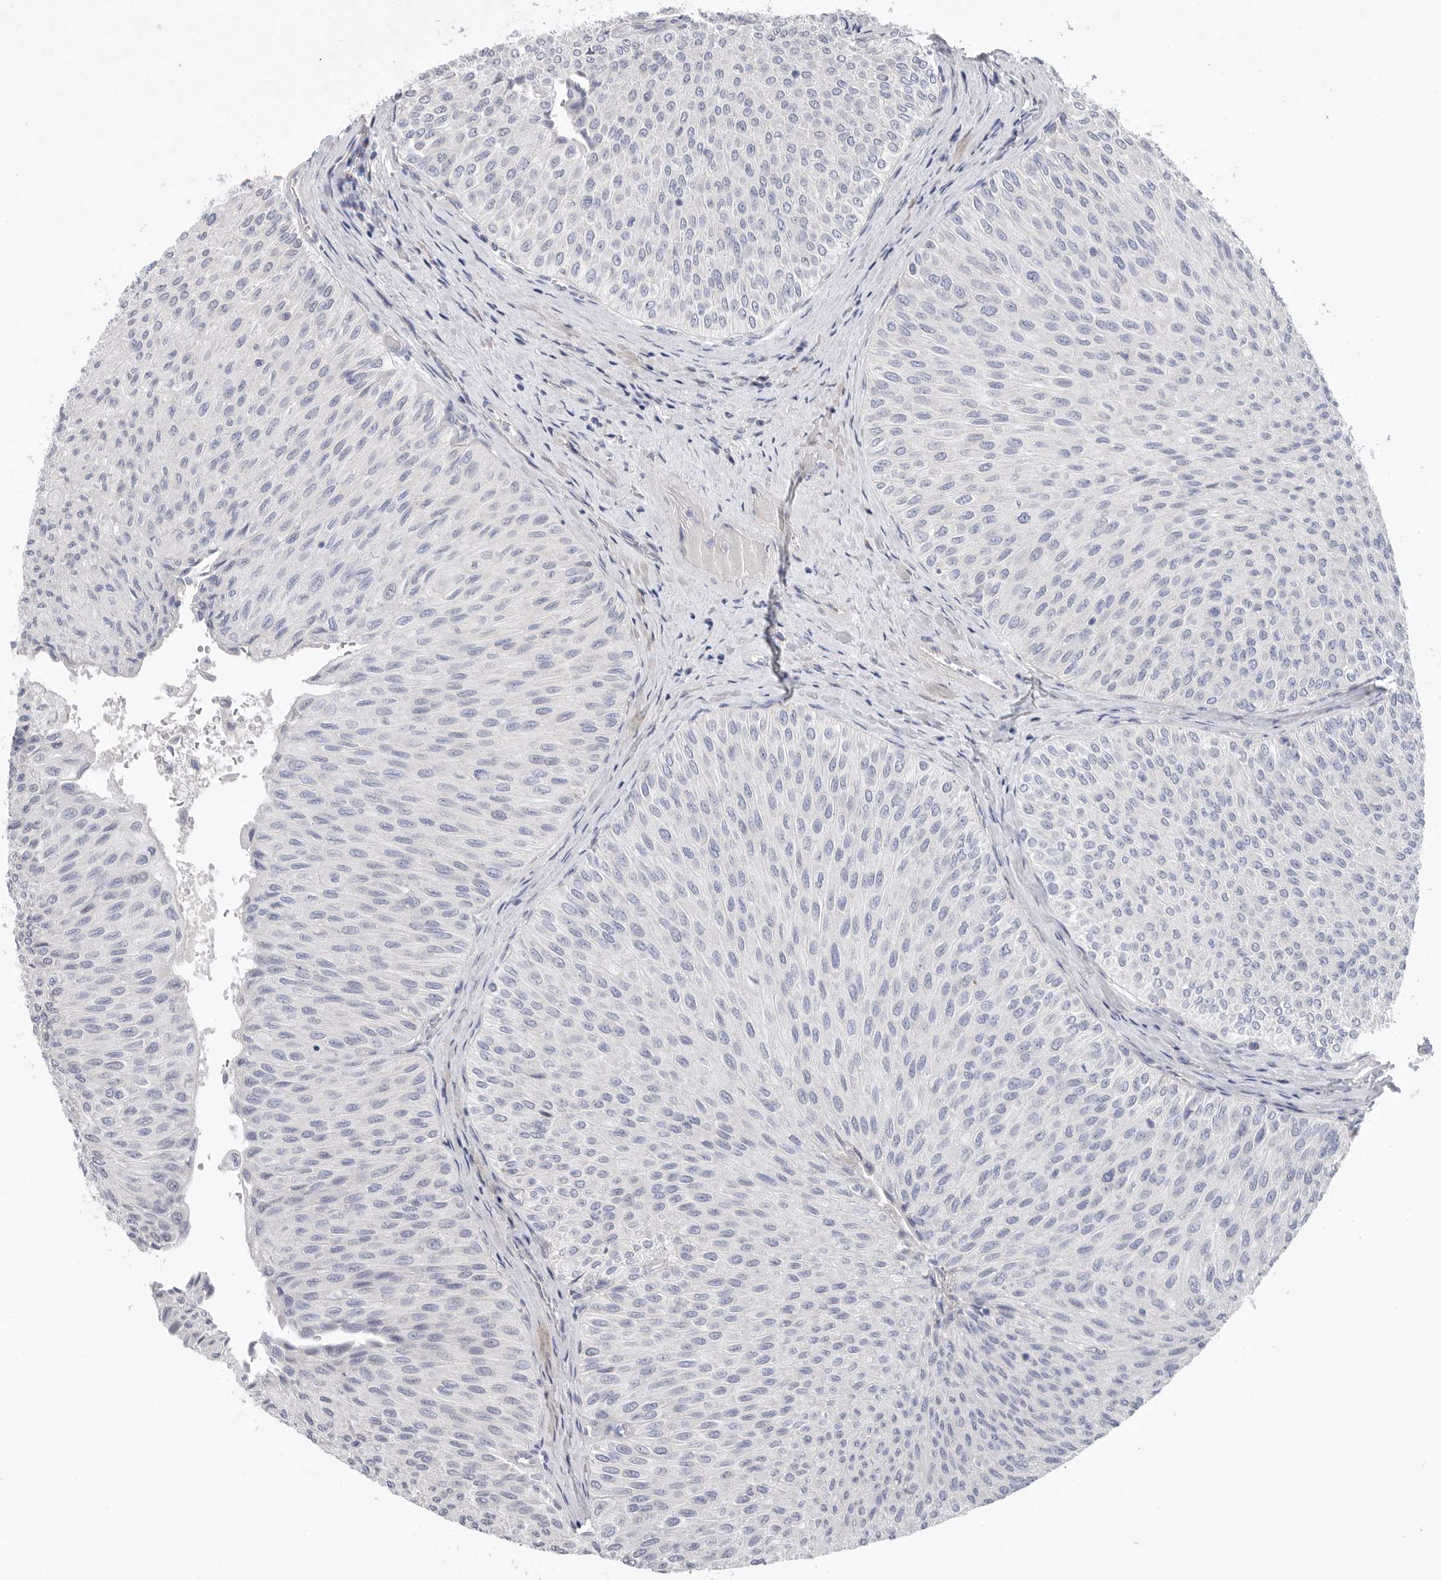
{"staining": {"intensity": "negative", "quantity": "none", "location": "none"}, "tissue": "urothelial cancer", "cell_type": "Tumor cells", "image_type": "cancer", "snomed": [{"axis": "morphology", "description": "Urothelial carcinoma, Low grade"}, {"axis": "topography", "description": "Urinary bladder"}], "caption": "IHC micrograph of neoplastic tissue: urothelial cancer stained with DAB (3,3'-diaminobenzidine) exhibits no significant protein staining in tumor cells.", "gene": "CAMK2B", "patient": {"sex": "male", "age": 78}}